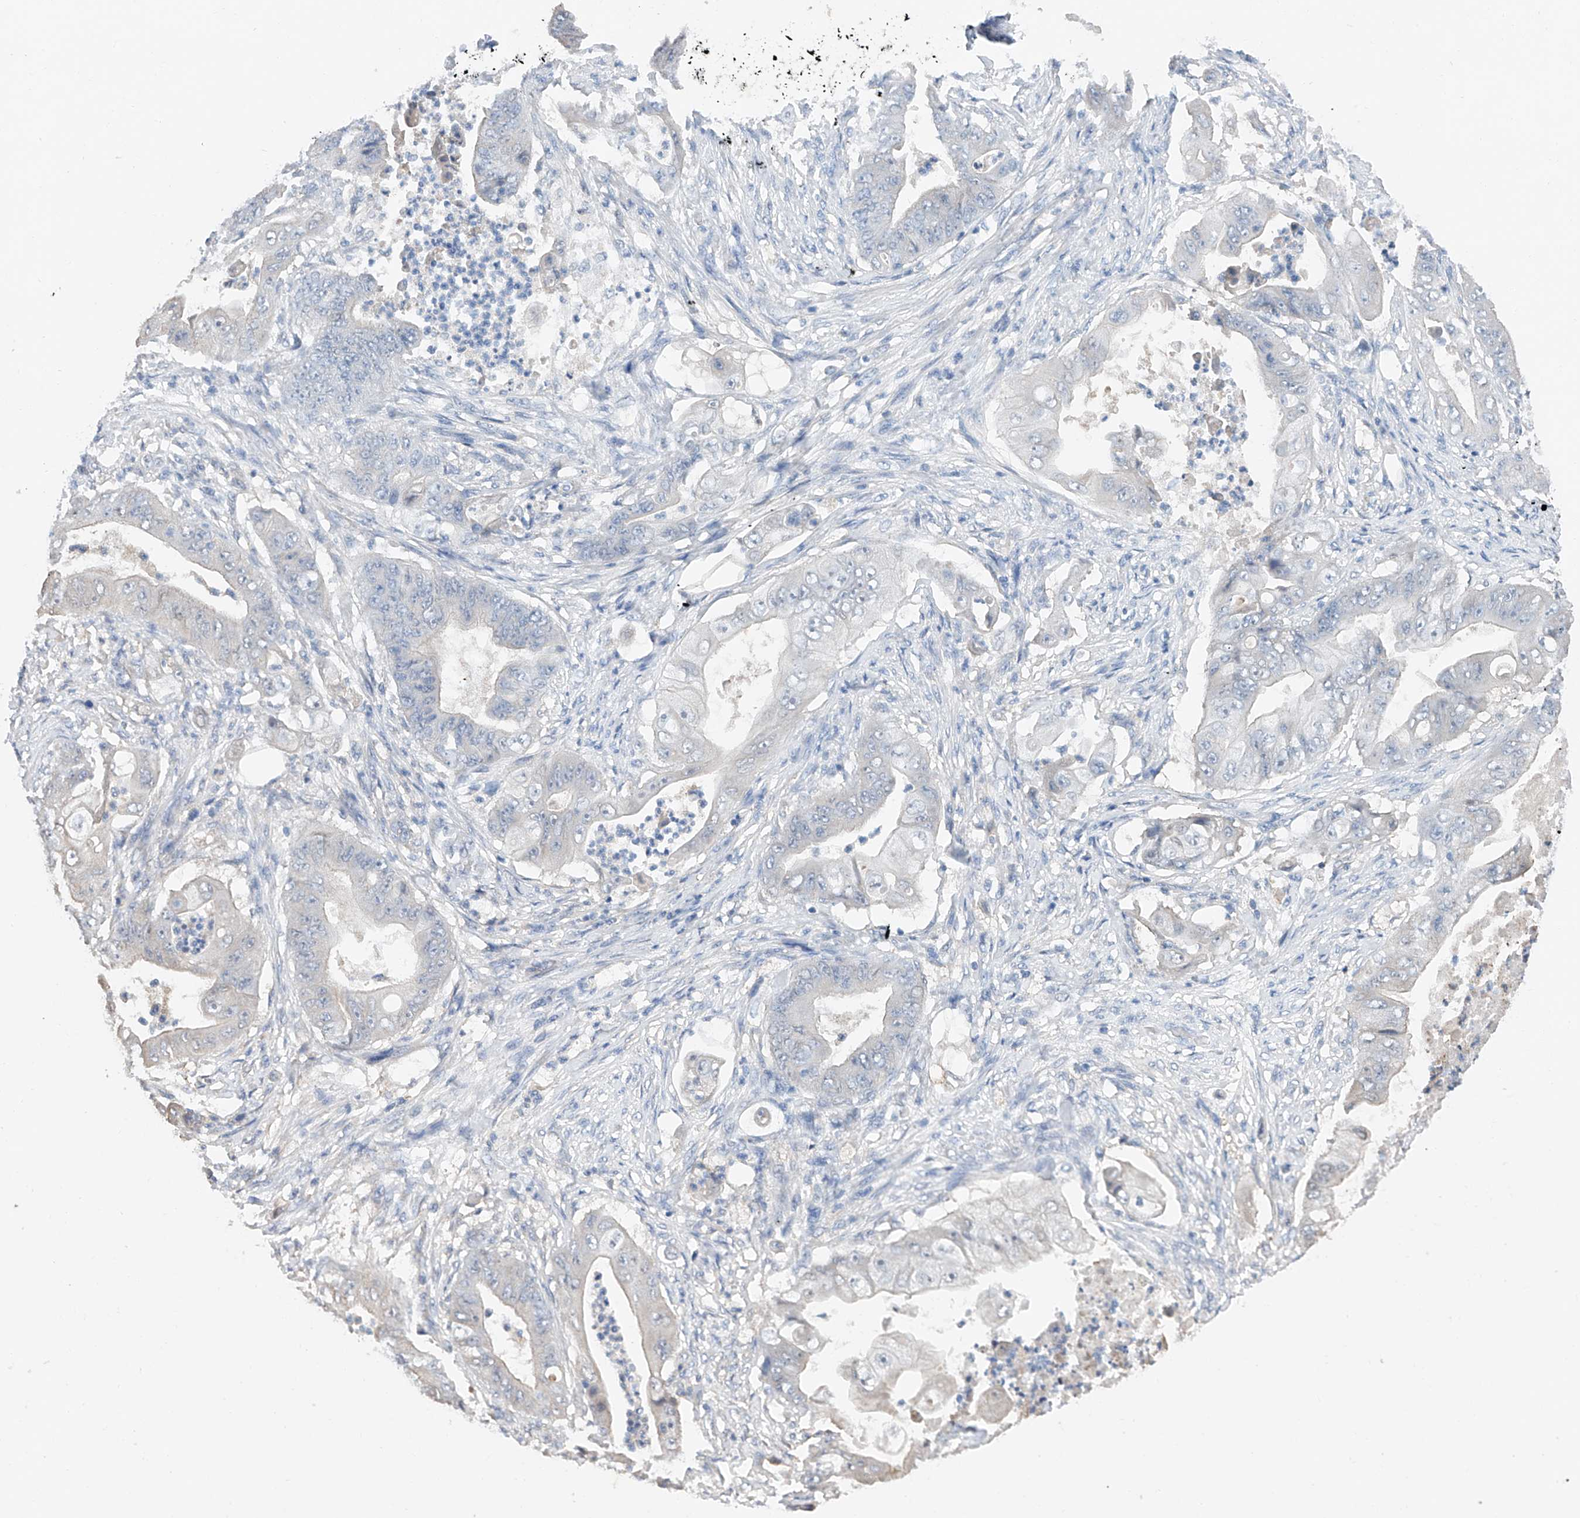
{"staining": {"intensity": "negative", "quantity": "none", "location": "none"}, "tissue": "stomach cancer", "cell_type": "Tumor cells", "image_type": "cancer", "snomed": [{"axis": "morphology", "description": "Adenocarcinoma, NOS"}, {"axis": "topography", "description": "Stomach"}], "caption": "Immunohistochemistry (IHC) of human stomach cancer reveals no staining in tumor cells.", "gene": "FUCA2", "patient": {"sex": "female", "age": 73}}